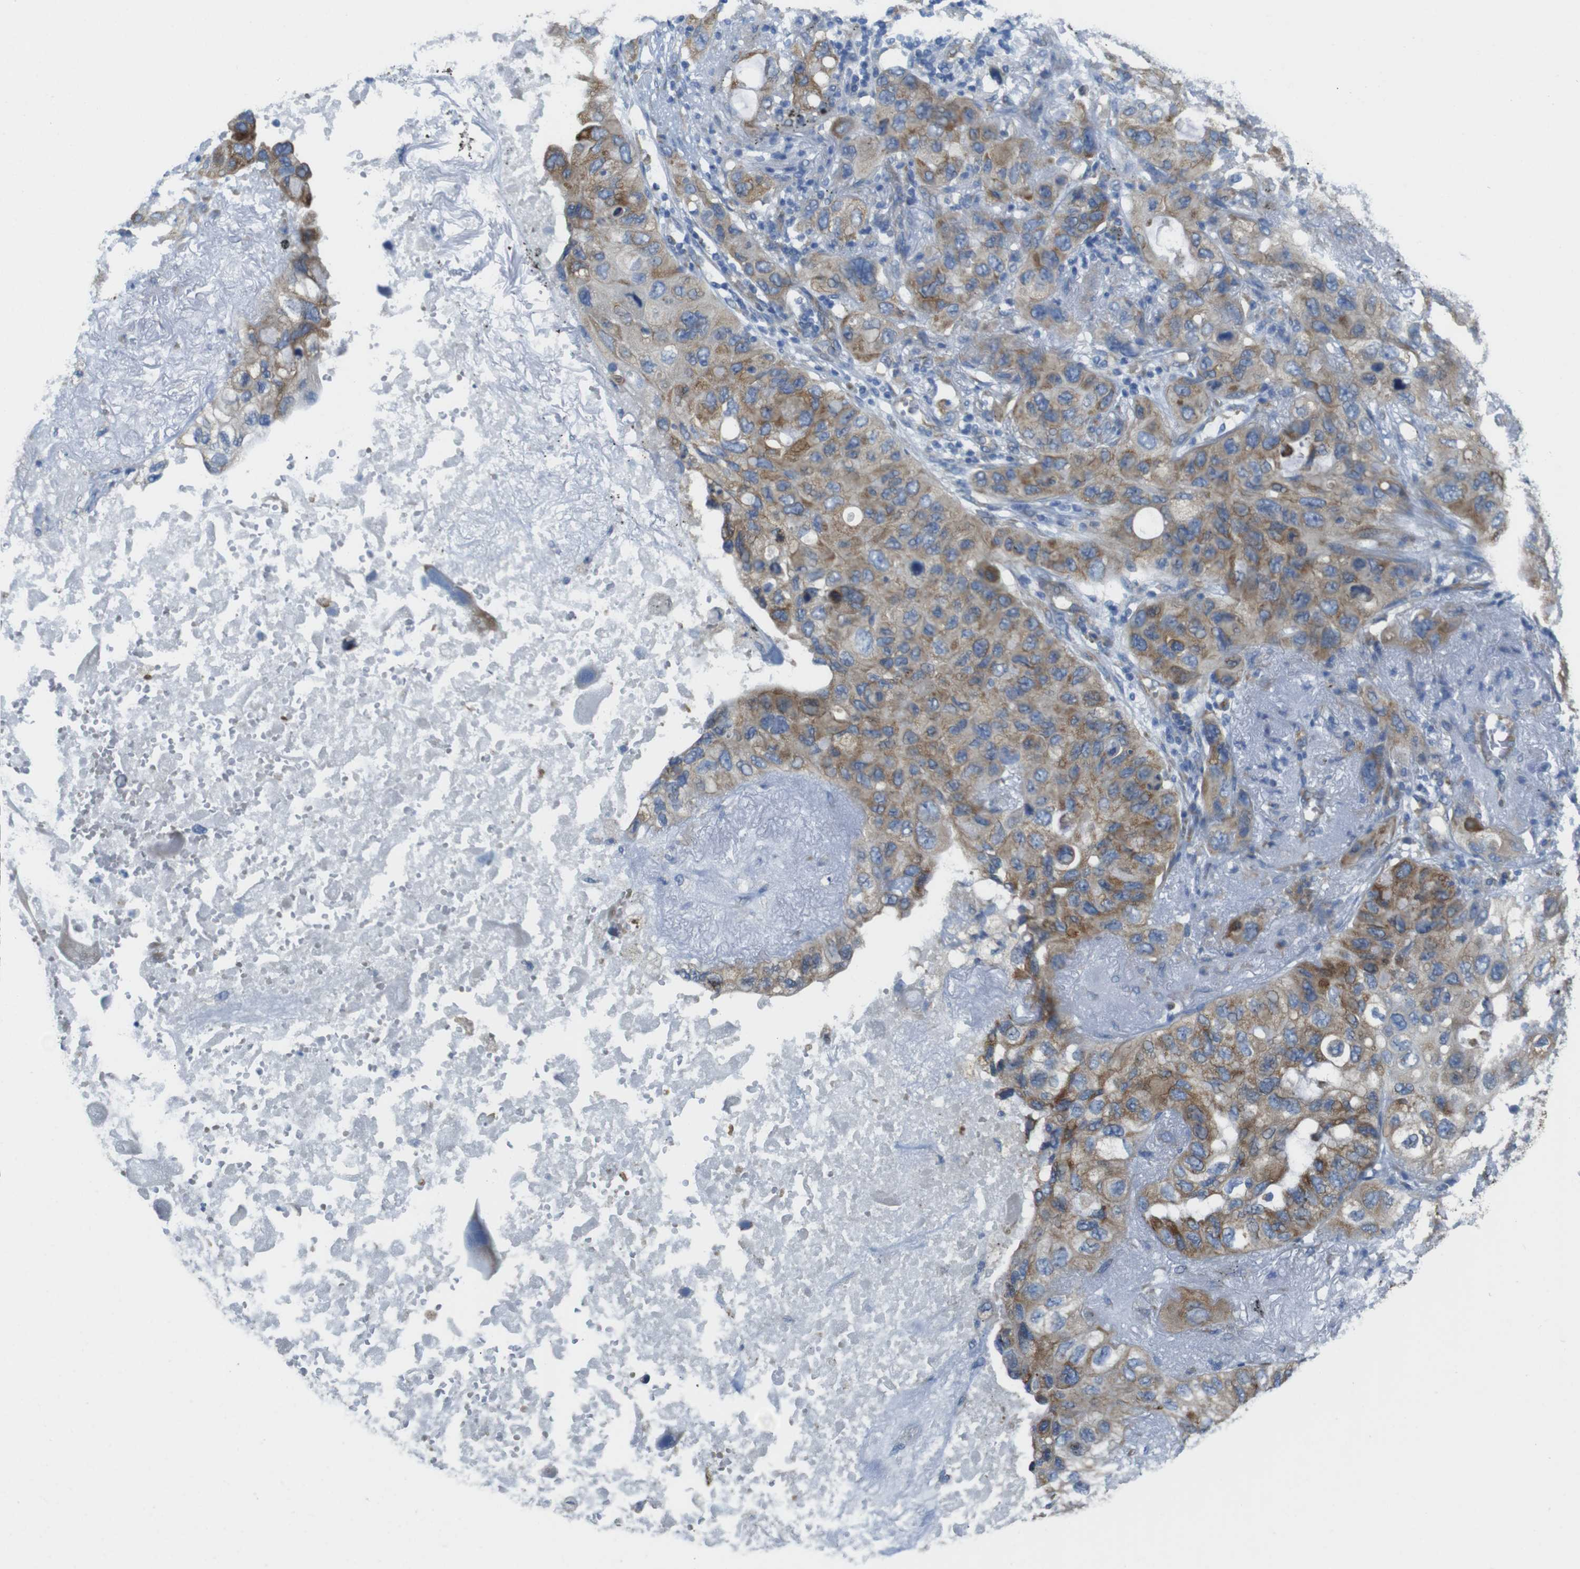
{"staining": {"intensity": "moderate", "quantity": ">75%", "location": "cytoplasmic/membranous"}, "tissue": "lung cancer", "cell_type": "Tumor cells", "image_type": "cancer", "snomed": [{"axis": "morphology", "description": "Squamous cell carcinoma, NOS"}, {"axis": "topography", "description": "Lung"}], "caption": "Squamous cell carcinoma (lung) stained for a protein displays moderate cytoplasmic/membranous positivity in tumor cells.", "gene": "TMEM234", "patient": {"sex": "female", "age": 73}}